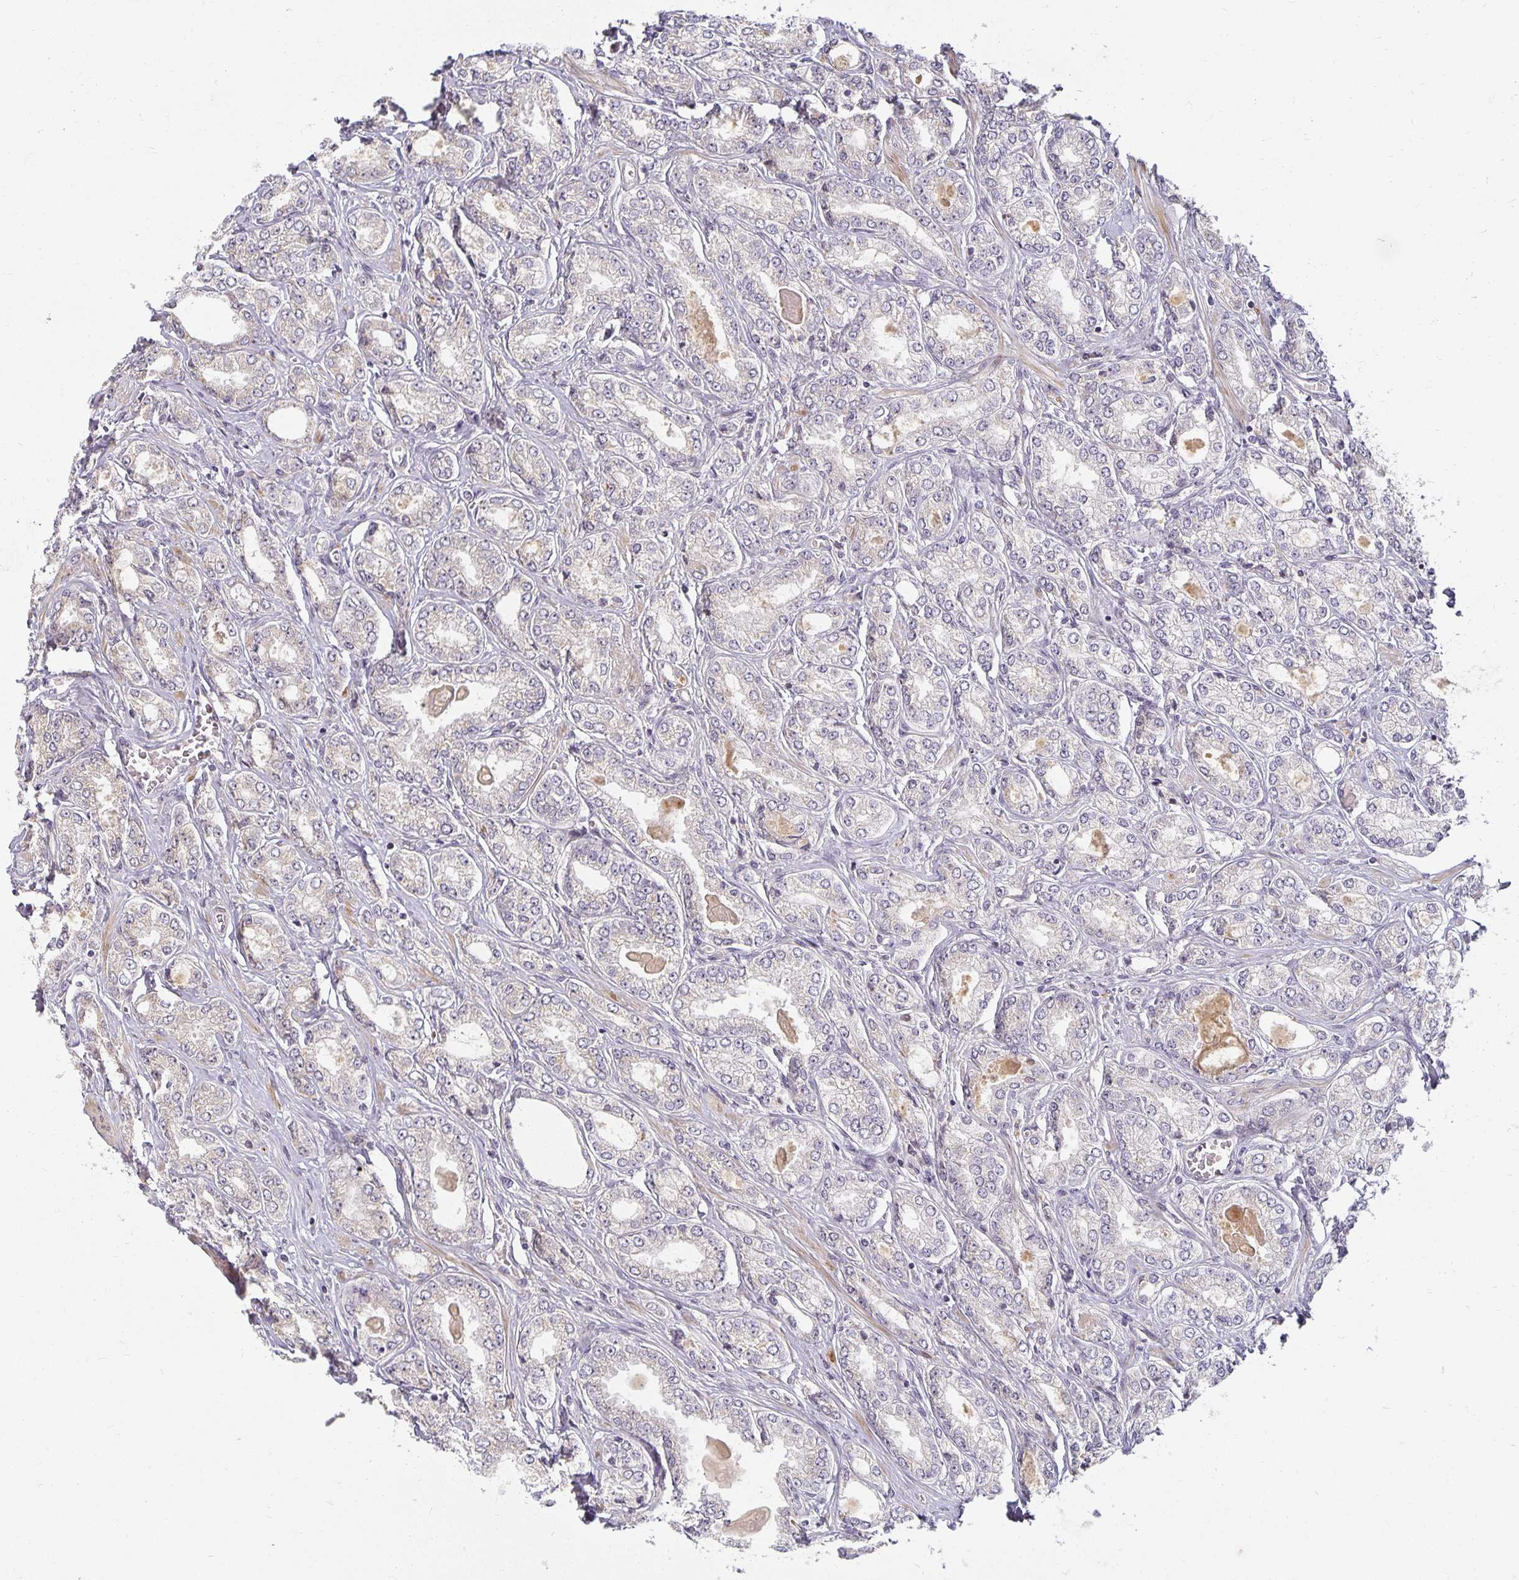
{"staining": {"intensity": "negative", "quantity": "none", "location": "none"}, "tissue": "prostate cancer", "cell_type": "Tumor cells", "image_type": "cancer", "snomed": [{"axis": "morphology", "description": "Adenocarcinoma, High grade"}, {"axis": "topography", "description": "Prostate"}], "caption": "High magnification brightfield microscopy of prostate cancer stained with DAB (brown) and counterstained with hematoxylin (blue): tumor cells show no significant expression.", "gene": "EHF", "patient": {"sex": "male", "age": 68}}